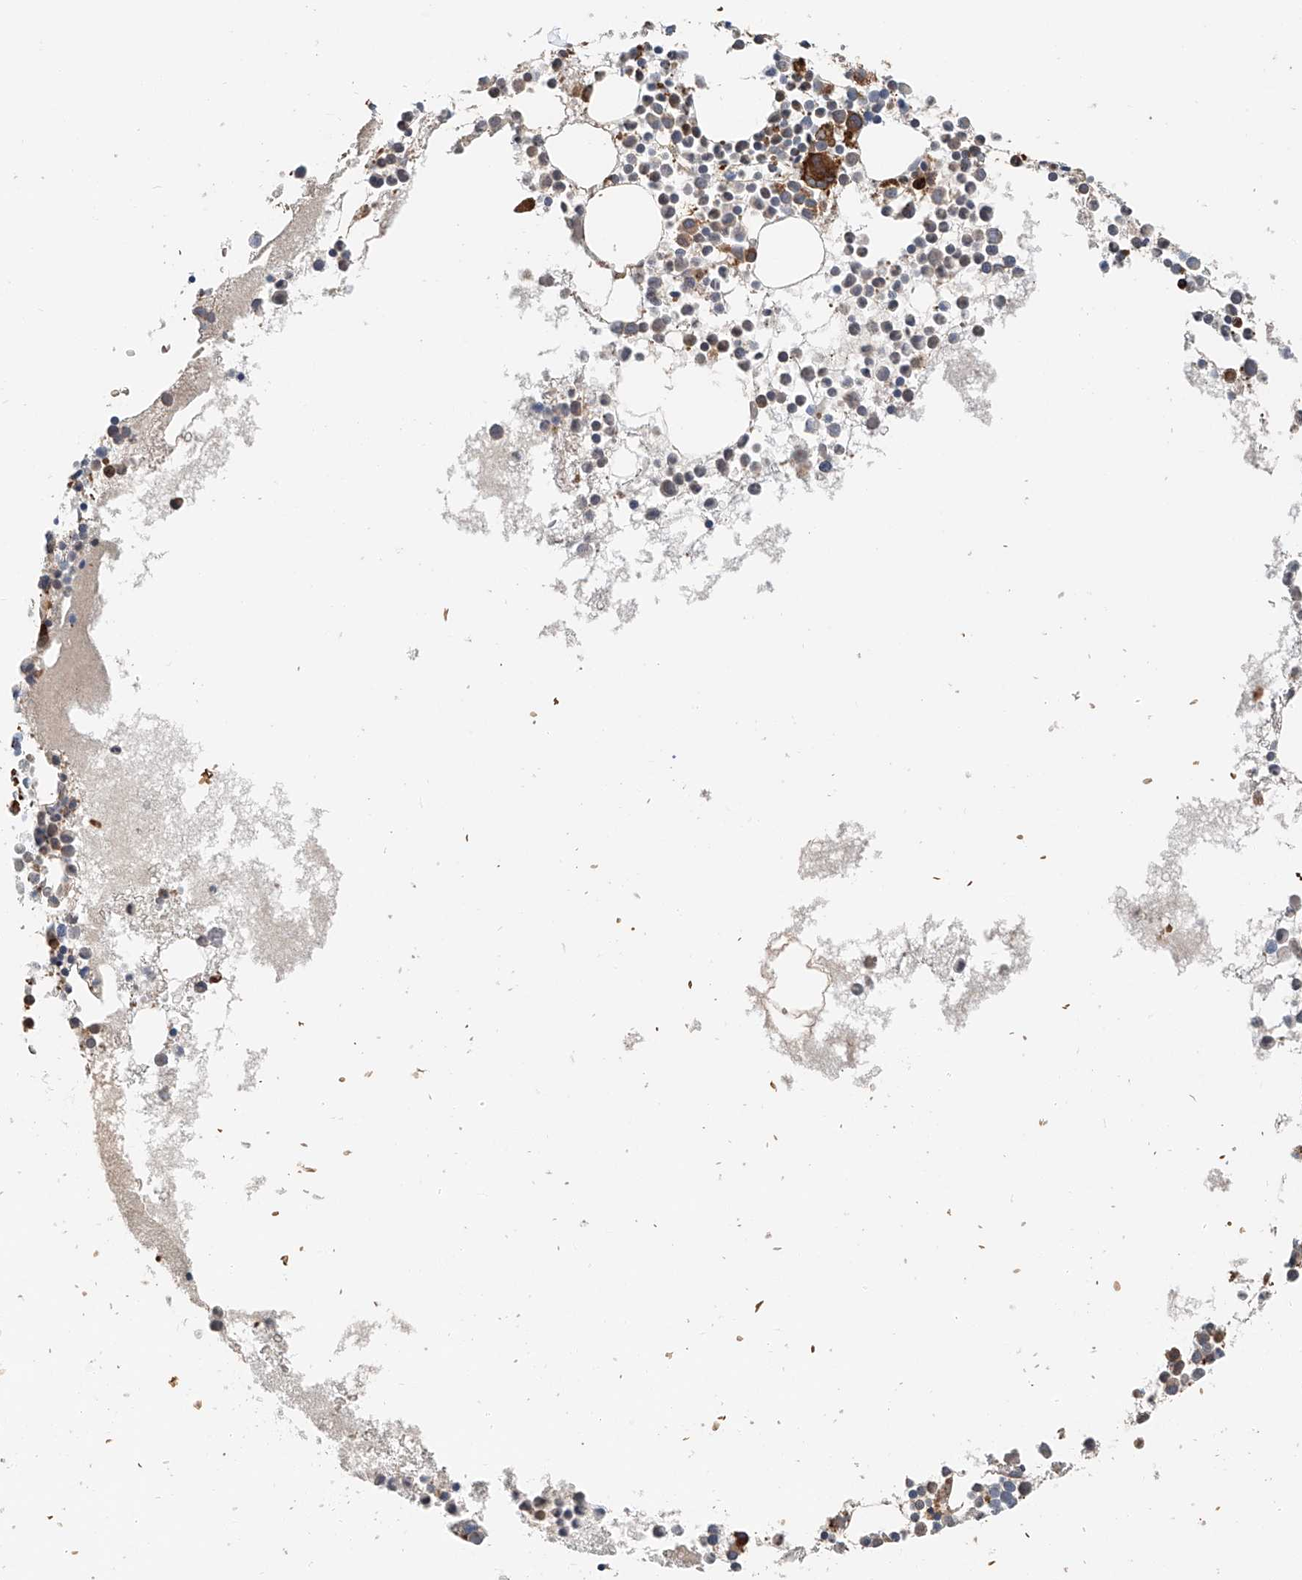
{"staining": {"intensity": "strong", "quantity": "25%-75%", "location": "cytoplasmic/membranous"}, "tissue": "bone marrow", "cell_type": "Hematopoietic cells", "image_type": "normal", "snomed": [{"axis": "morphology", "description": "Normal tissue, NOS"}, {"axis": "topography", "description": "Bone marrow"}], "caption": "An image of human bone marrow stained for a protein shows strong cytoplasmic/membranous brown staining in hematopoietic cells.", "gene": "TBXAS1", "patient": {"sex": "female", "age": 78}}